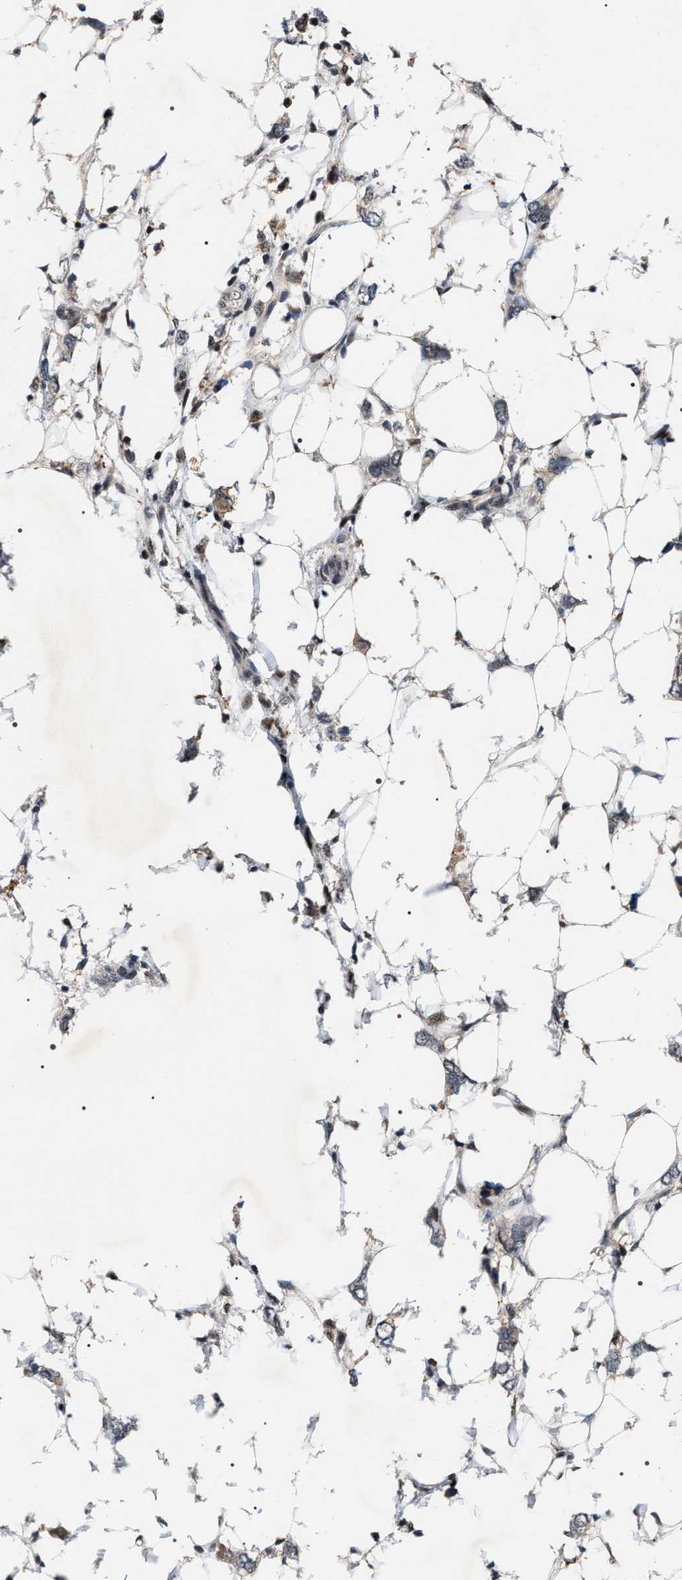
{"staining": {"intensity": "weak", "quantity": "25%-75%", "location": "cytoplasmic/membranous"}, "tissue": "breast cancer", "cell_type": "Tumor cells", "image_type": "cancer", "snomed": [{"axis": "morphology", "description": "Normal tissue, NOS"}, {"axis": "morphology", "description": "Lobular carcinoma"}, {"axis": "topography", "description": "Breast"}], "caption": "Weak cytoplasmic/membranous protein expression is present in about 25%-75% of tumor cells in breast cancer (lobular carcinoma).", "gene": "C7orf25", "patient": {"sex": "female", "age": 47}}